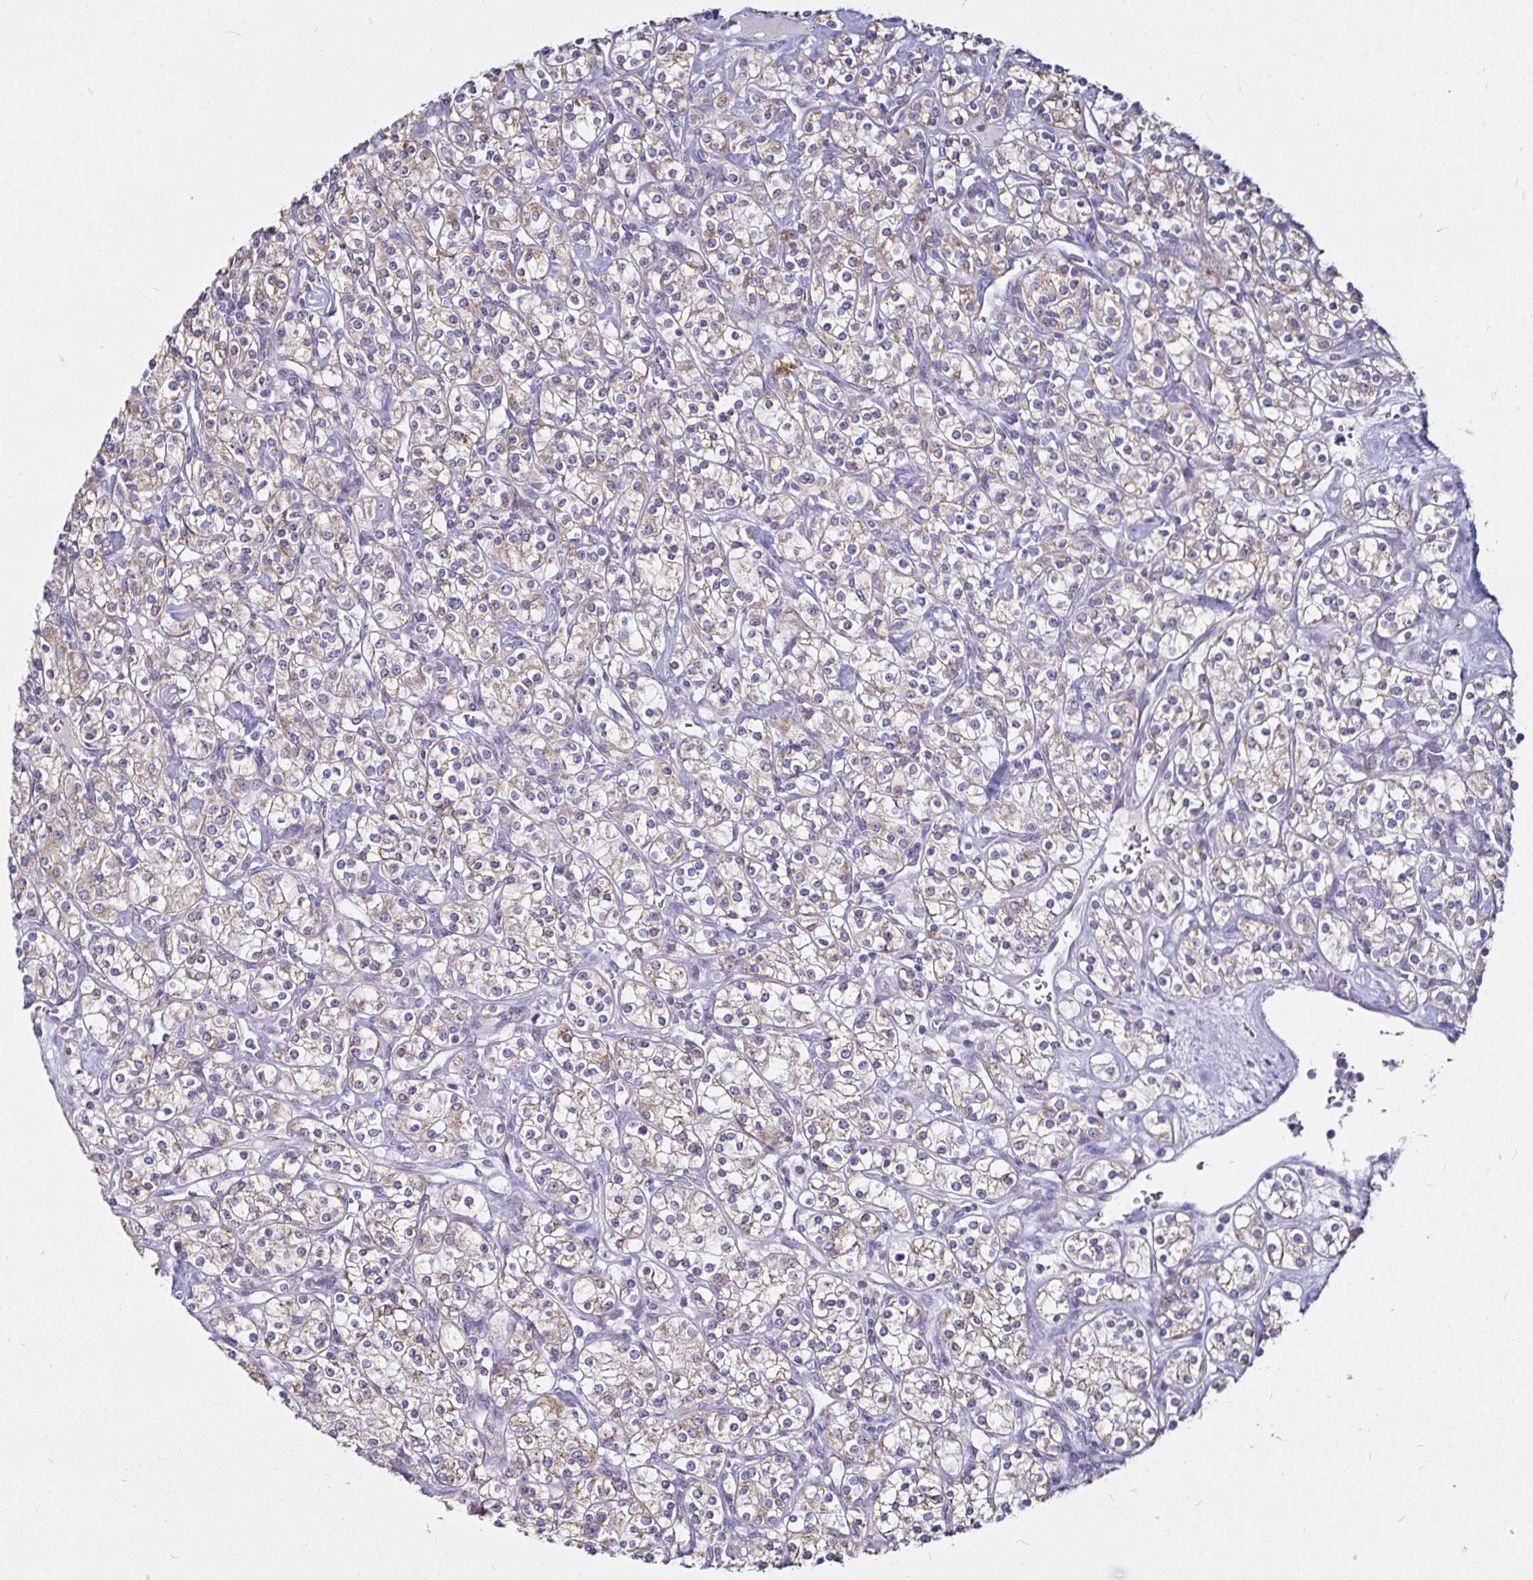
{"staining": {"intensity": "weak", "quantity": ">75%", "location": "cytoplasmic/membranous"}, "tissue": "renal cancer", "cell_type": "Tumor cells", "image_type": "cancer", "snomed": [{"axis": "morphology", "description": "Adenocarcinoma, NOS"}, {"axis": "topography", "description": "Kidney"}], "caption": "Weak cytoplasmic/membranous protein staining is appreciated in approximately >75% of tumor cells in adenocarcinoma (renal).", "gene": "PGAM2", "patient": {"sex": "male", "age": 77}}